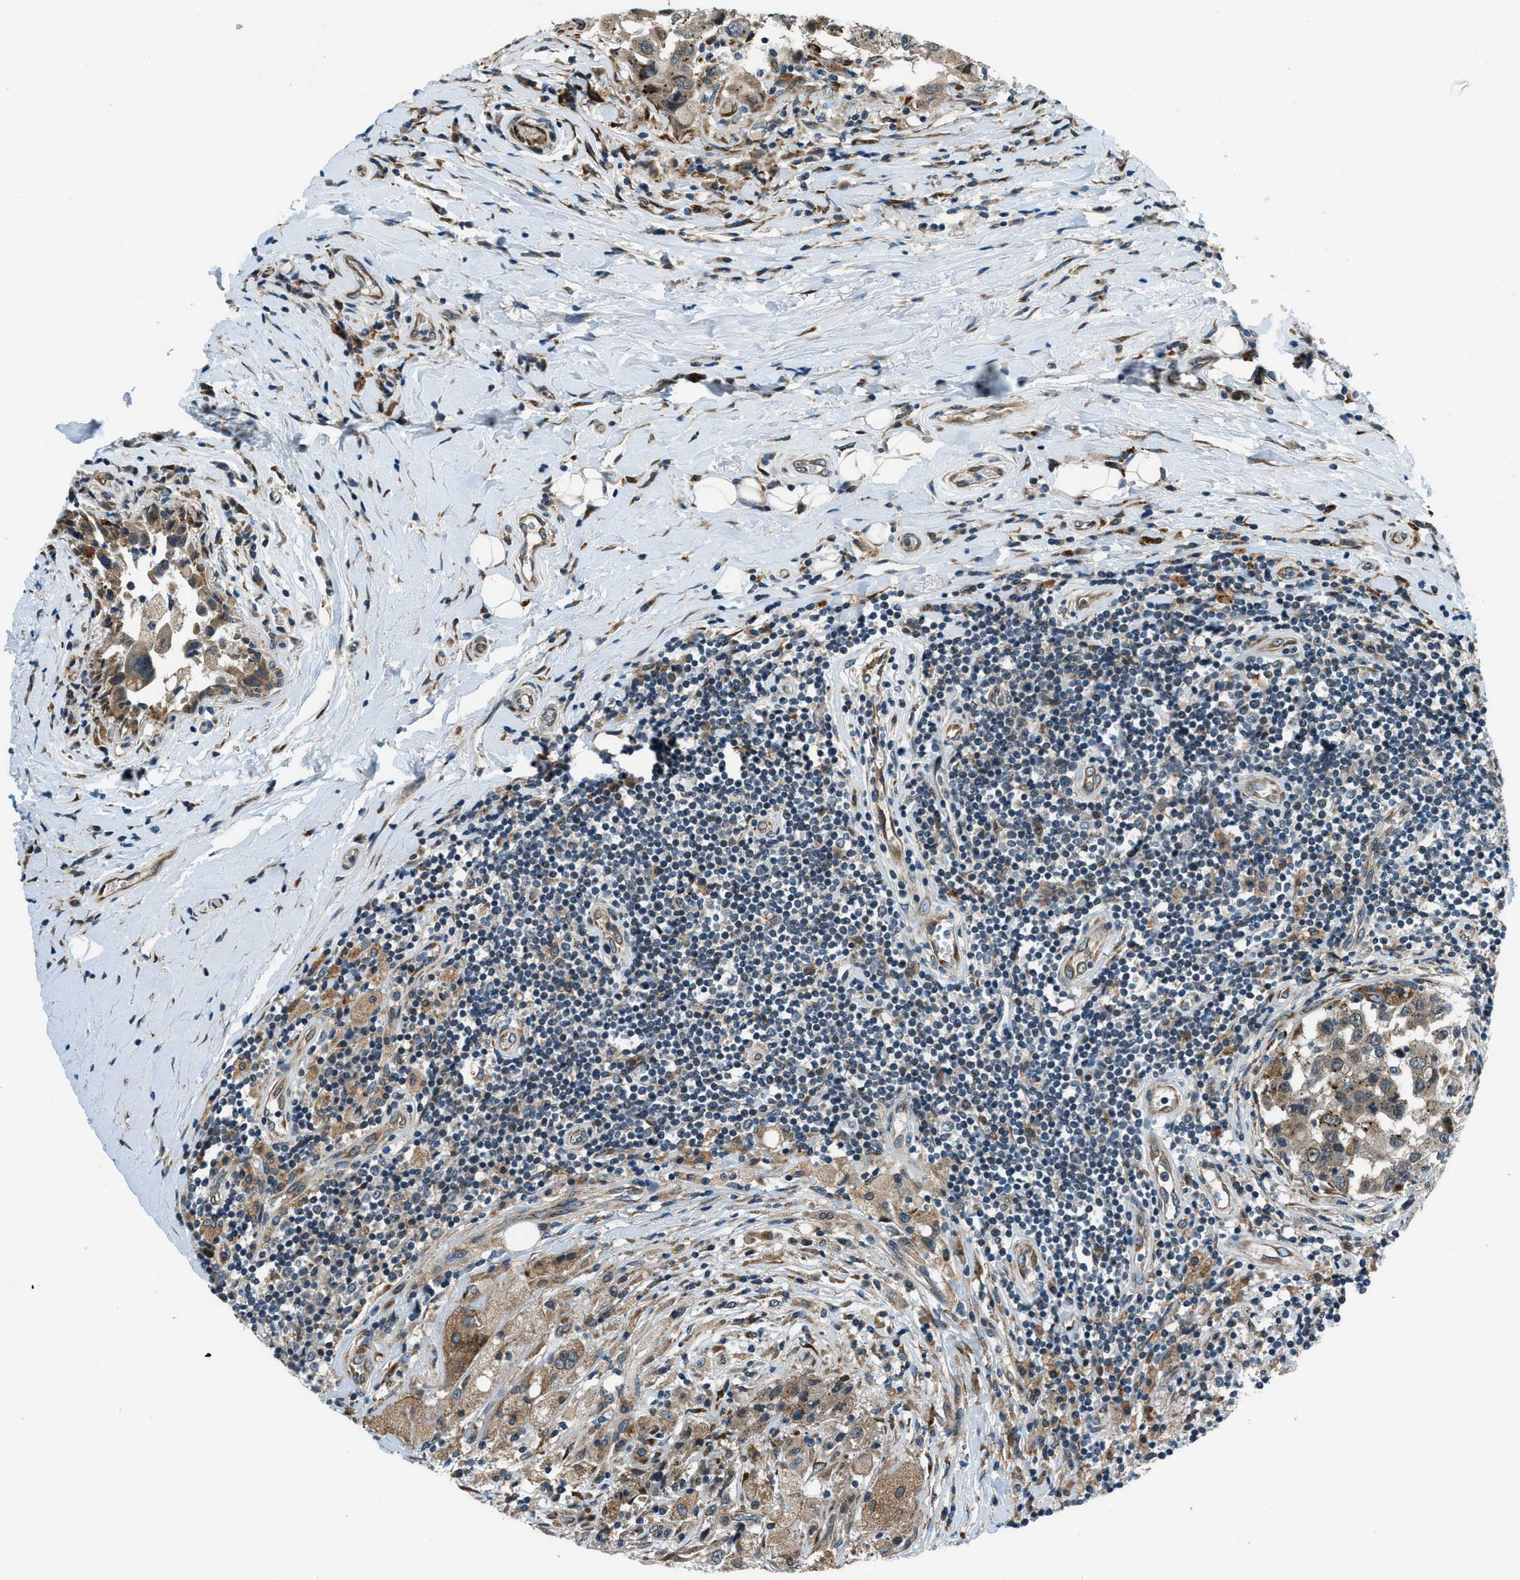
{"staining": {"intensity": "weak", "quantity": ">75%", "location": "cytoplasmic/membranous"}, "tissue": "breast cancer", "cell_type": "Tumor cells", "image_type": "cancer", "snomed": [{"axis": "morphology", "description": "Duct carcinoma"}, {"axis": "topography", "description": "Breast"}], "caption": "Breast cancer was stained to show a protein in brown. There is low levels of weak cytoplasmic/membranous staining in approximately >75% of tumor cells.", "gene": "GINM1", "patient": {"sex": "female", "age": 27}}